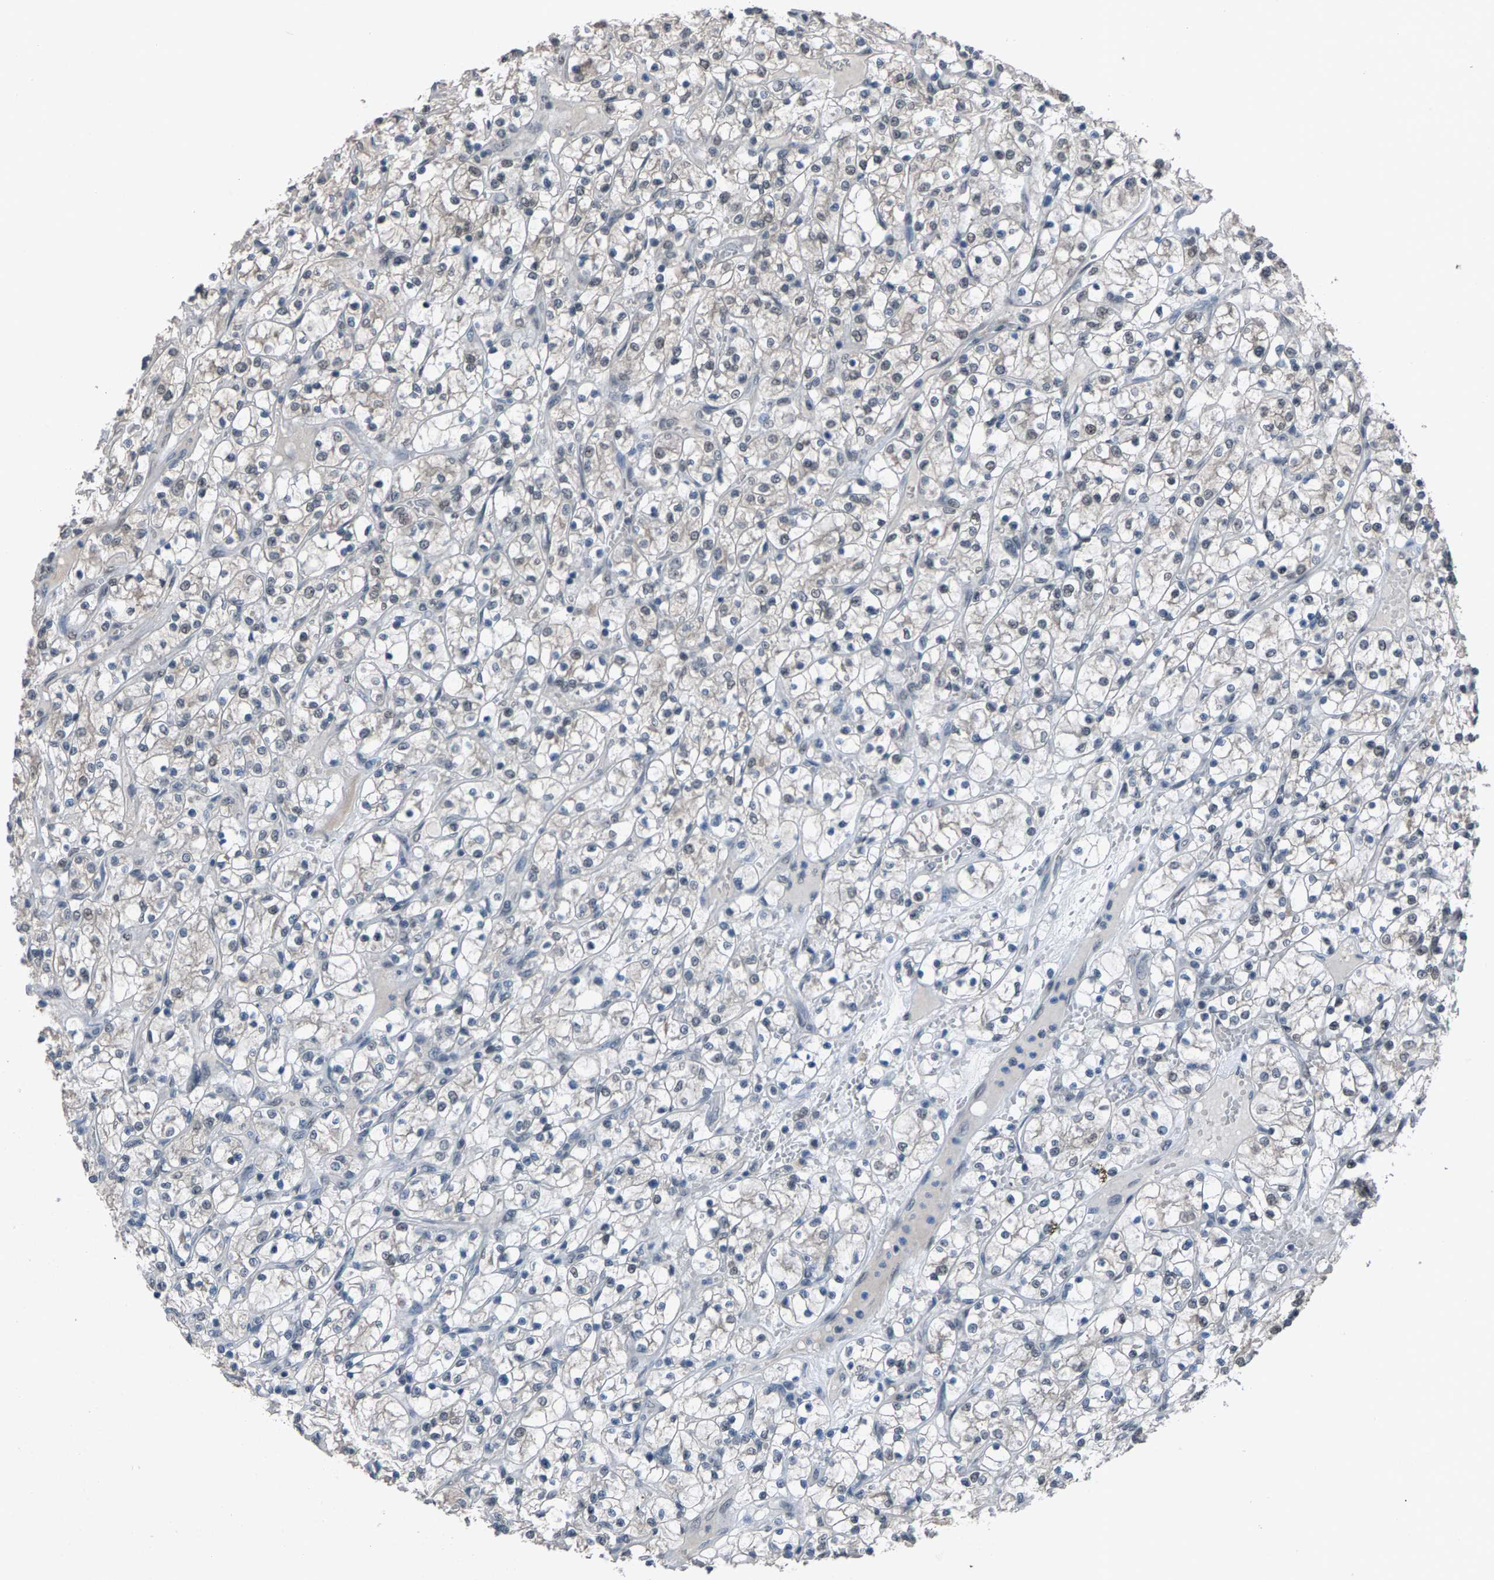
{"staining": {"intensity": "weak", "quantity": "<25%", "location": "nuclear"}, "tissue": "renal cancer", "cell_type": "Tumor cells", "image_type": "cancer", "snomed": [{"axis": "morphology", "description": "Adenocarcinoma, NOS"}, {"axis": "topography", "description": "Kidney"}], "caption": "An immunohistochemistry micrograph of renal cancer is shown. There is no staining in tumor cells of renal cancer.", "gene": "ZNF276", "patient": {"sex": "female", "age": 69}}